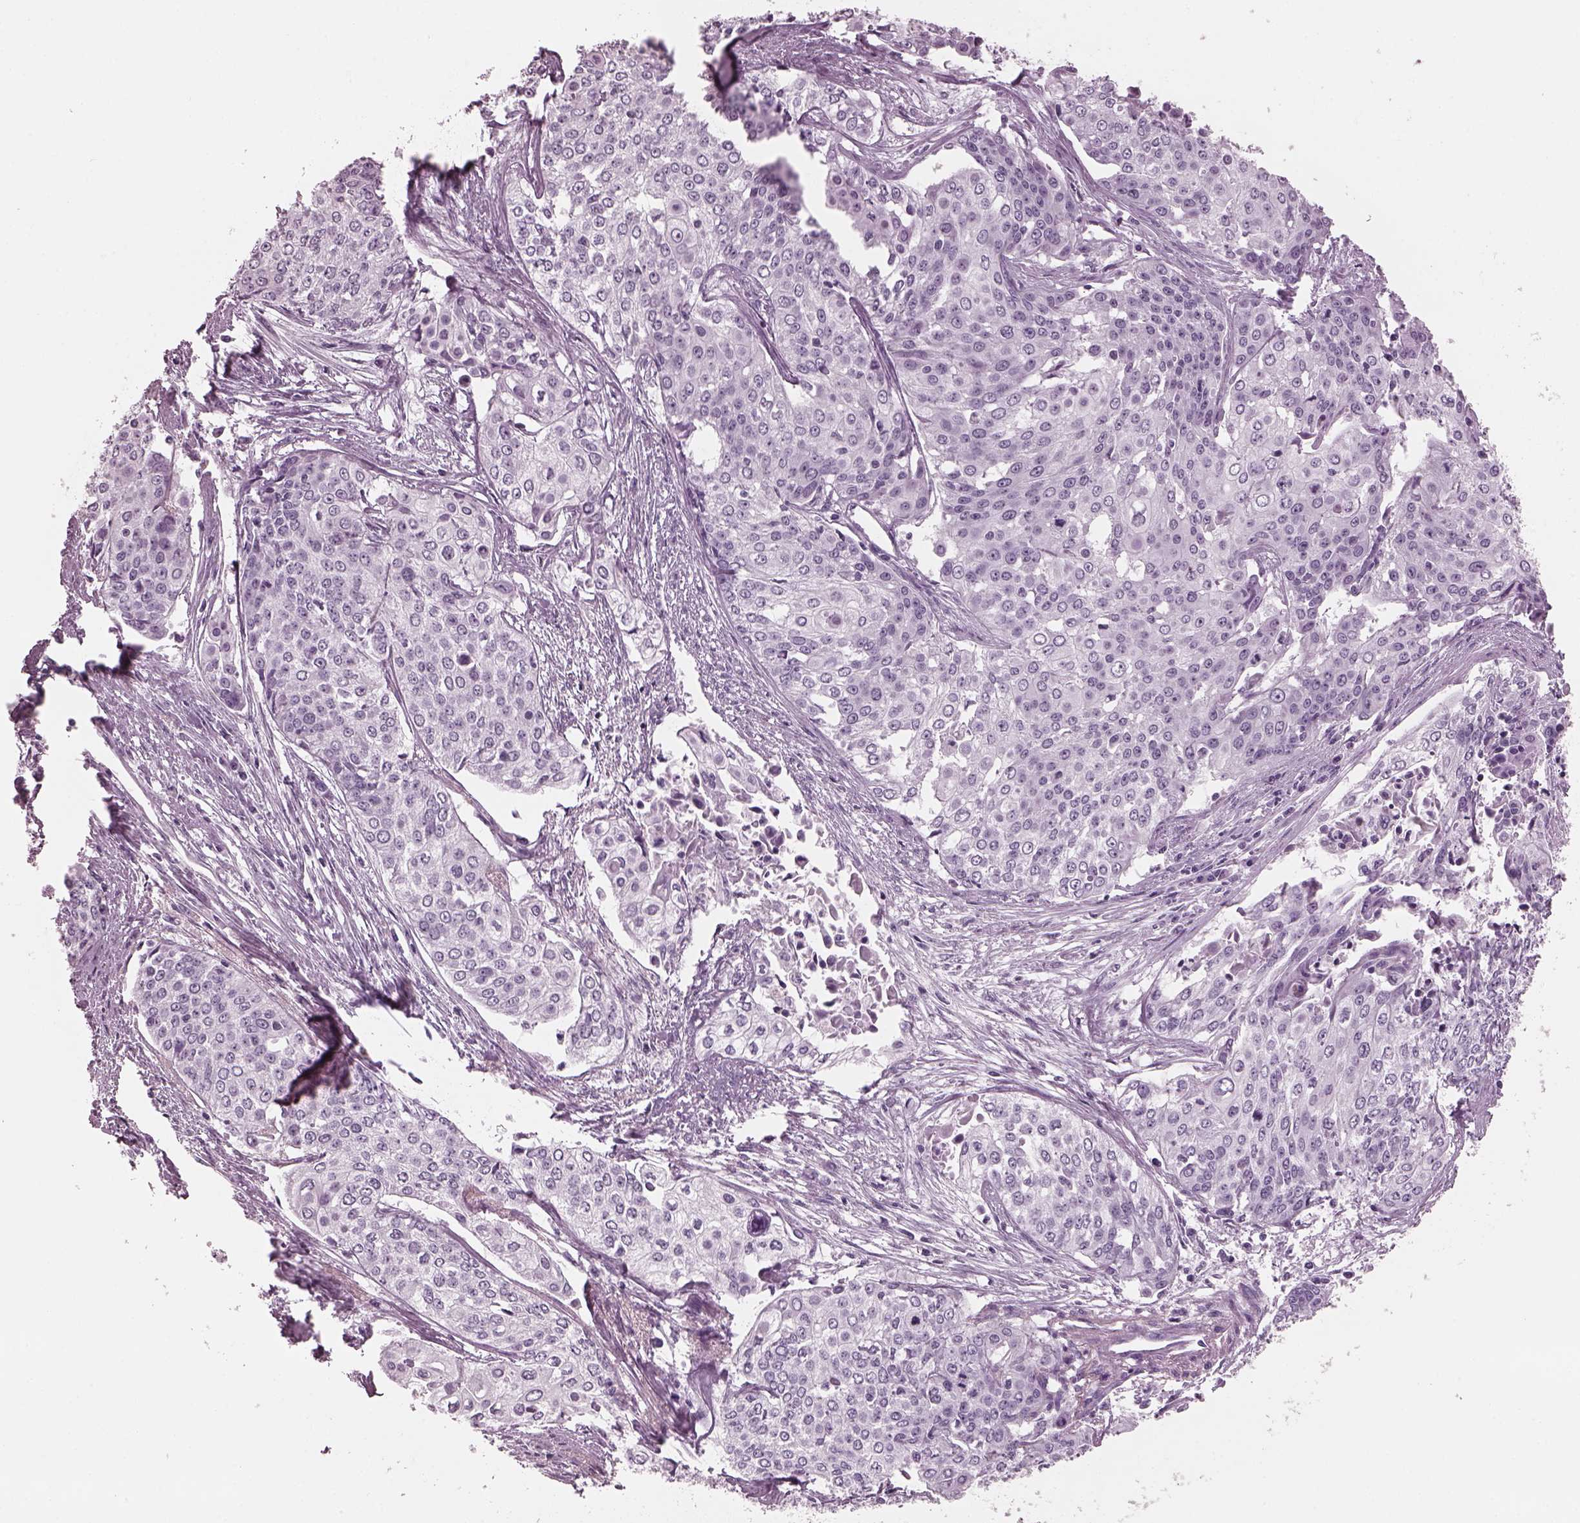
{"staining": {"intensity": "negative", "quantity": "none", "location": "none"}, "tissue": "cervical cancer", "cell_type": "Tumor cells", "image_type": "cancer", "snomed": [{"axis": "morphology", "description": "Squamous cell carcinoma, NOS"}, {"axis": "topography", "description": "Cervix"}], "caption": "Tumor cells show no significant expression in squamous cell carcinoma (cervical).", "gene": "PDC", "patient": {"sex": "female", "age": 39}}